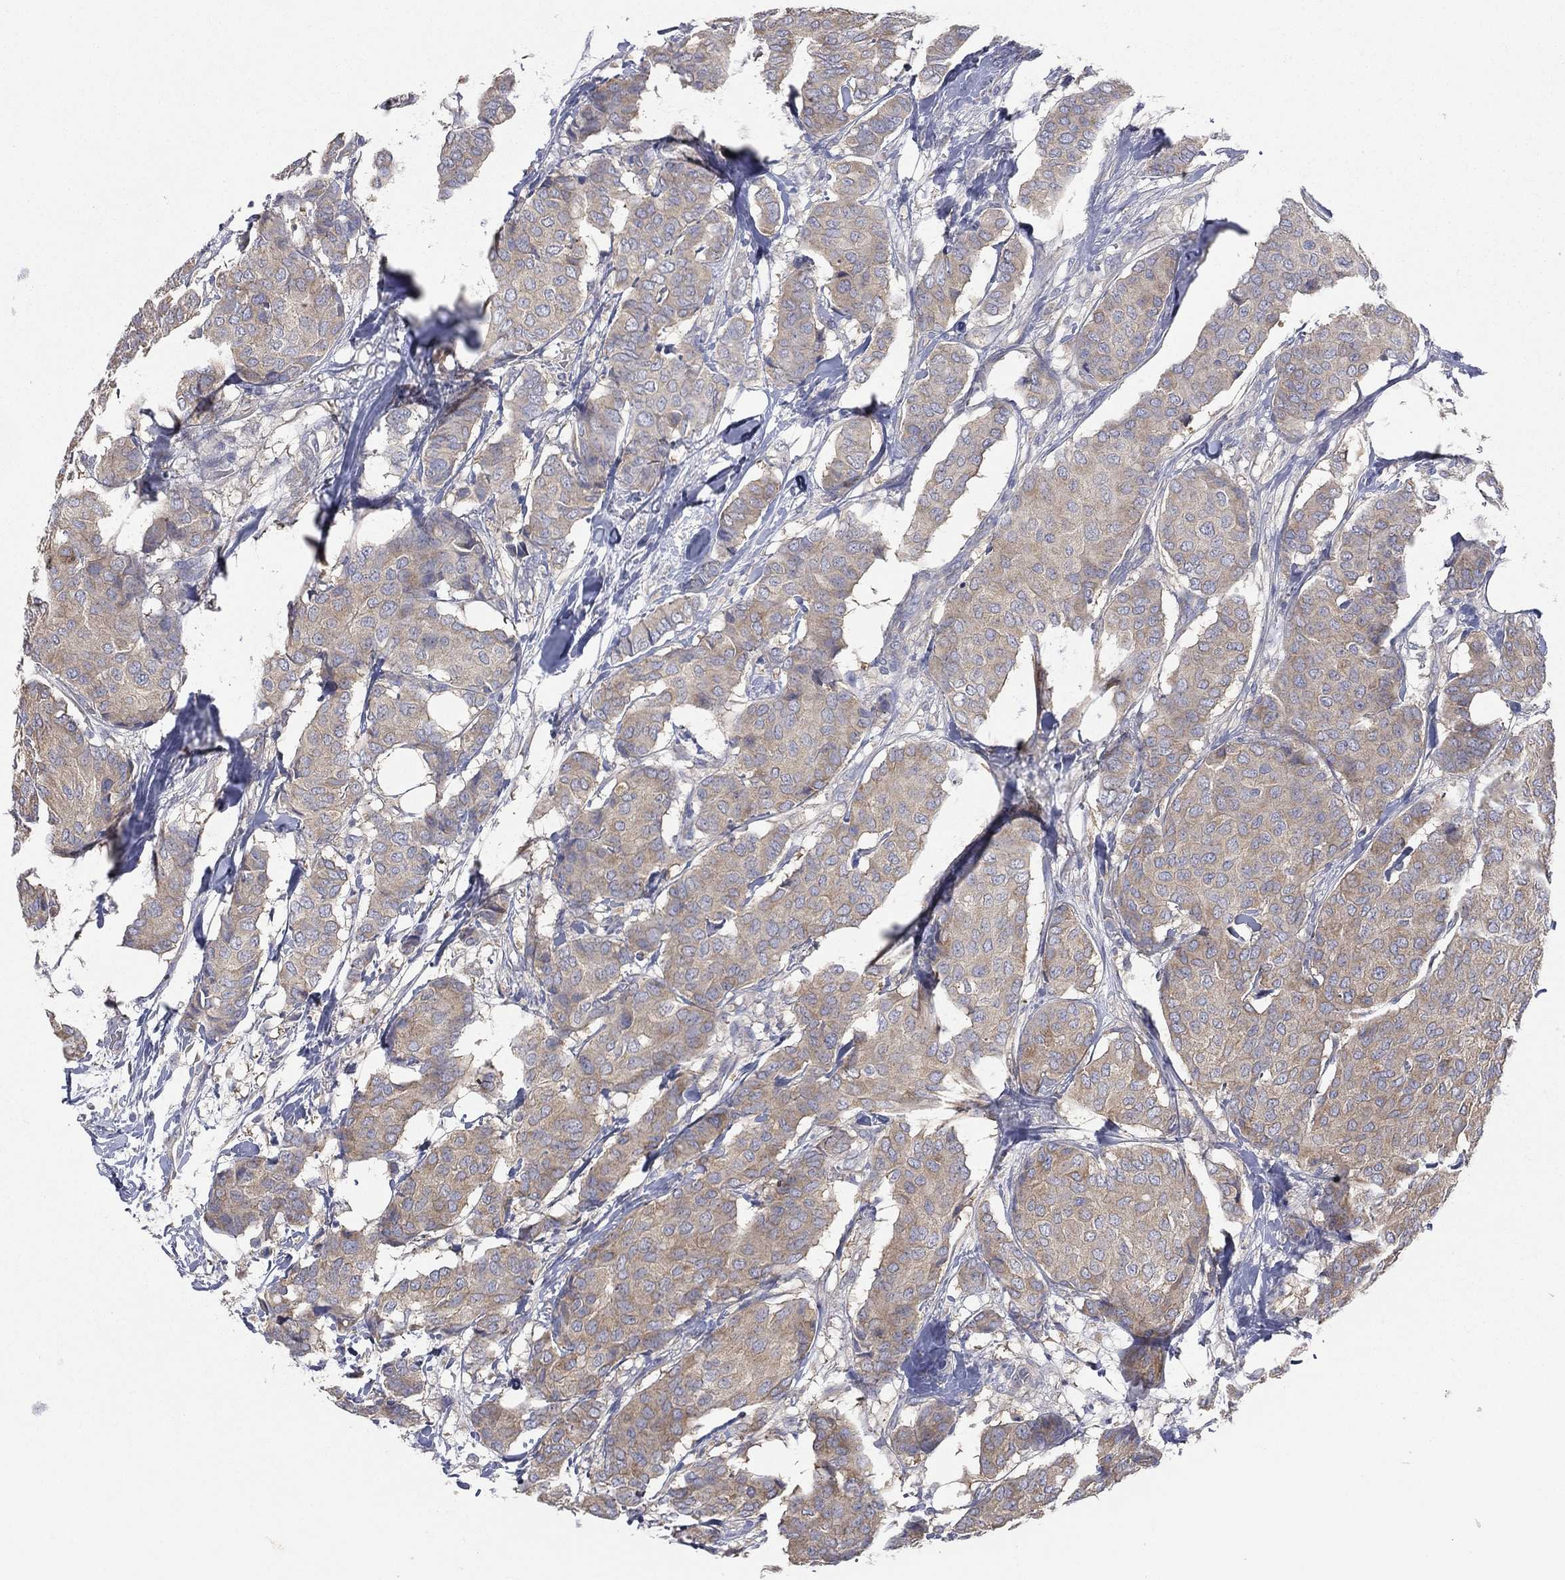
{"staining": {"intensity": "moderate", "quantity": "<25%", "location": "cytoplasmic/membranous"}, "tissue": "breast cancer", "cell_type": "Tumor cells", "image_type": "cancer", "snomed": [{"axis": "morphology", "description": "Duct carcinoma"}, {"axis": "topography", "description": "Breast"}], "caption": "A brown stain labels moderate cytoplasmic/membranous staining of a protein in human infiltrating ductal carcinoma (breast) tumor cells.", "gene": "ATP8A2", "patient": {"sex": "female", "age": 75}}